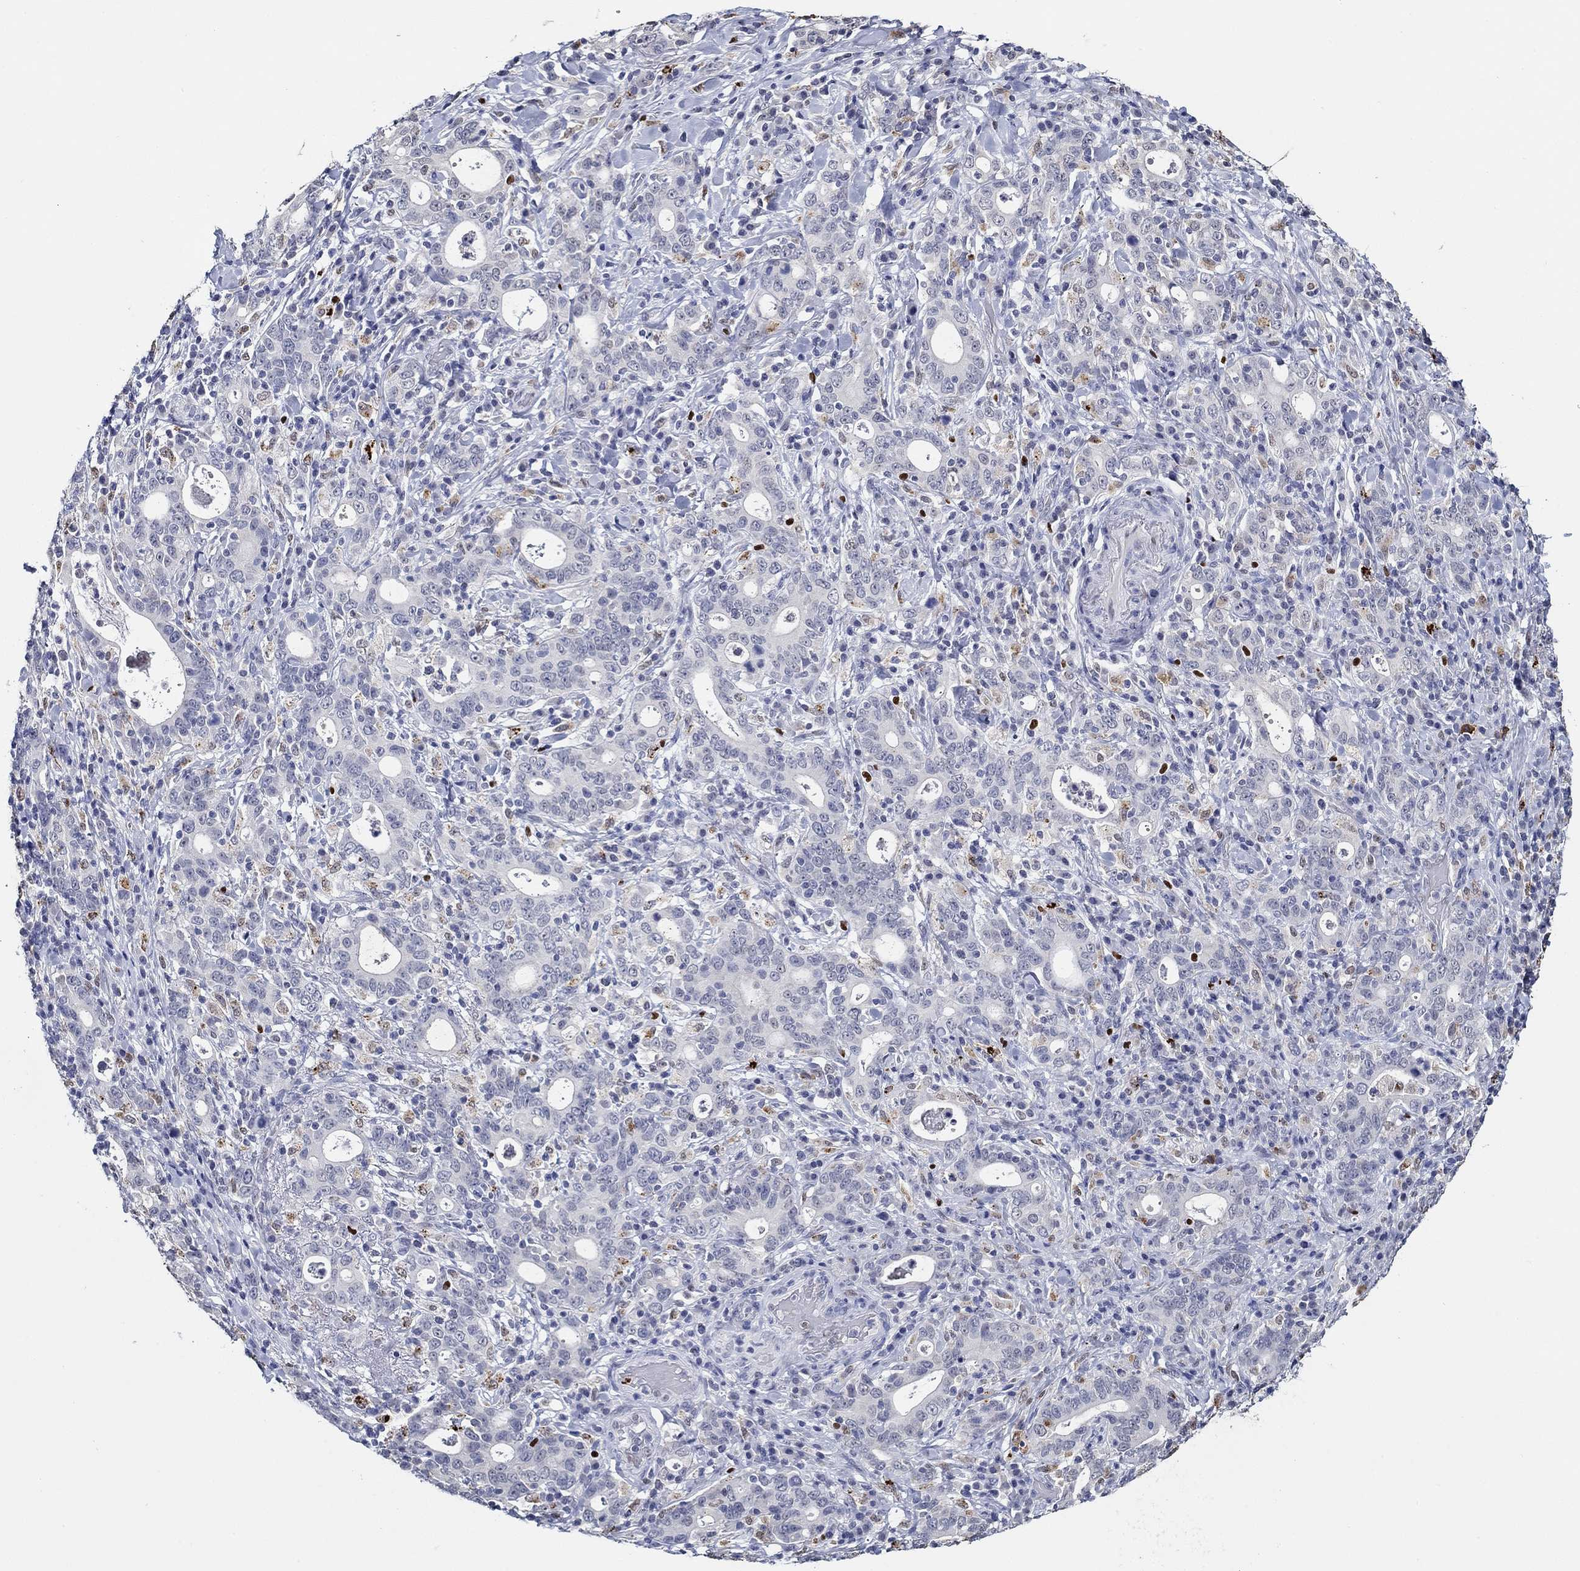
{"staining": {"intensity": "negative", "quantity": "none", "location": "none"}, "tissue": "stomach cancer", "cell_type": "Tumor cells", "image_type": "cancer", "snomed": [{"axis": "morphology", "description": "Adenocarcinoma, NOS"}, {"axis": "topography", "description": "Stomach"}], "caption": "Human stomach cancer stained for a protein using IHC reveals no positivity in tumor cells.", "gene": "GATA2", "patient": {"sex": "male", "age": 79}}